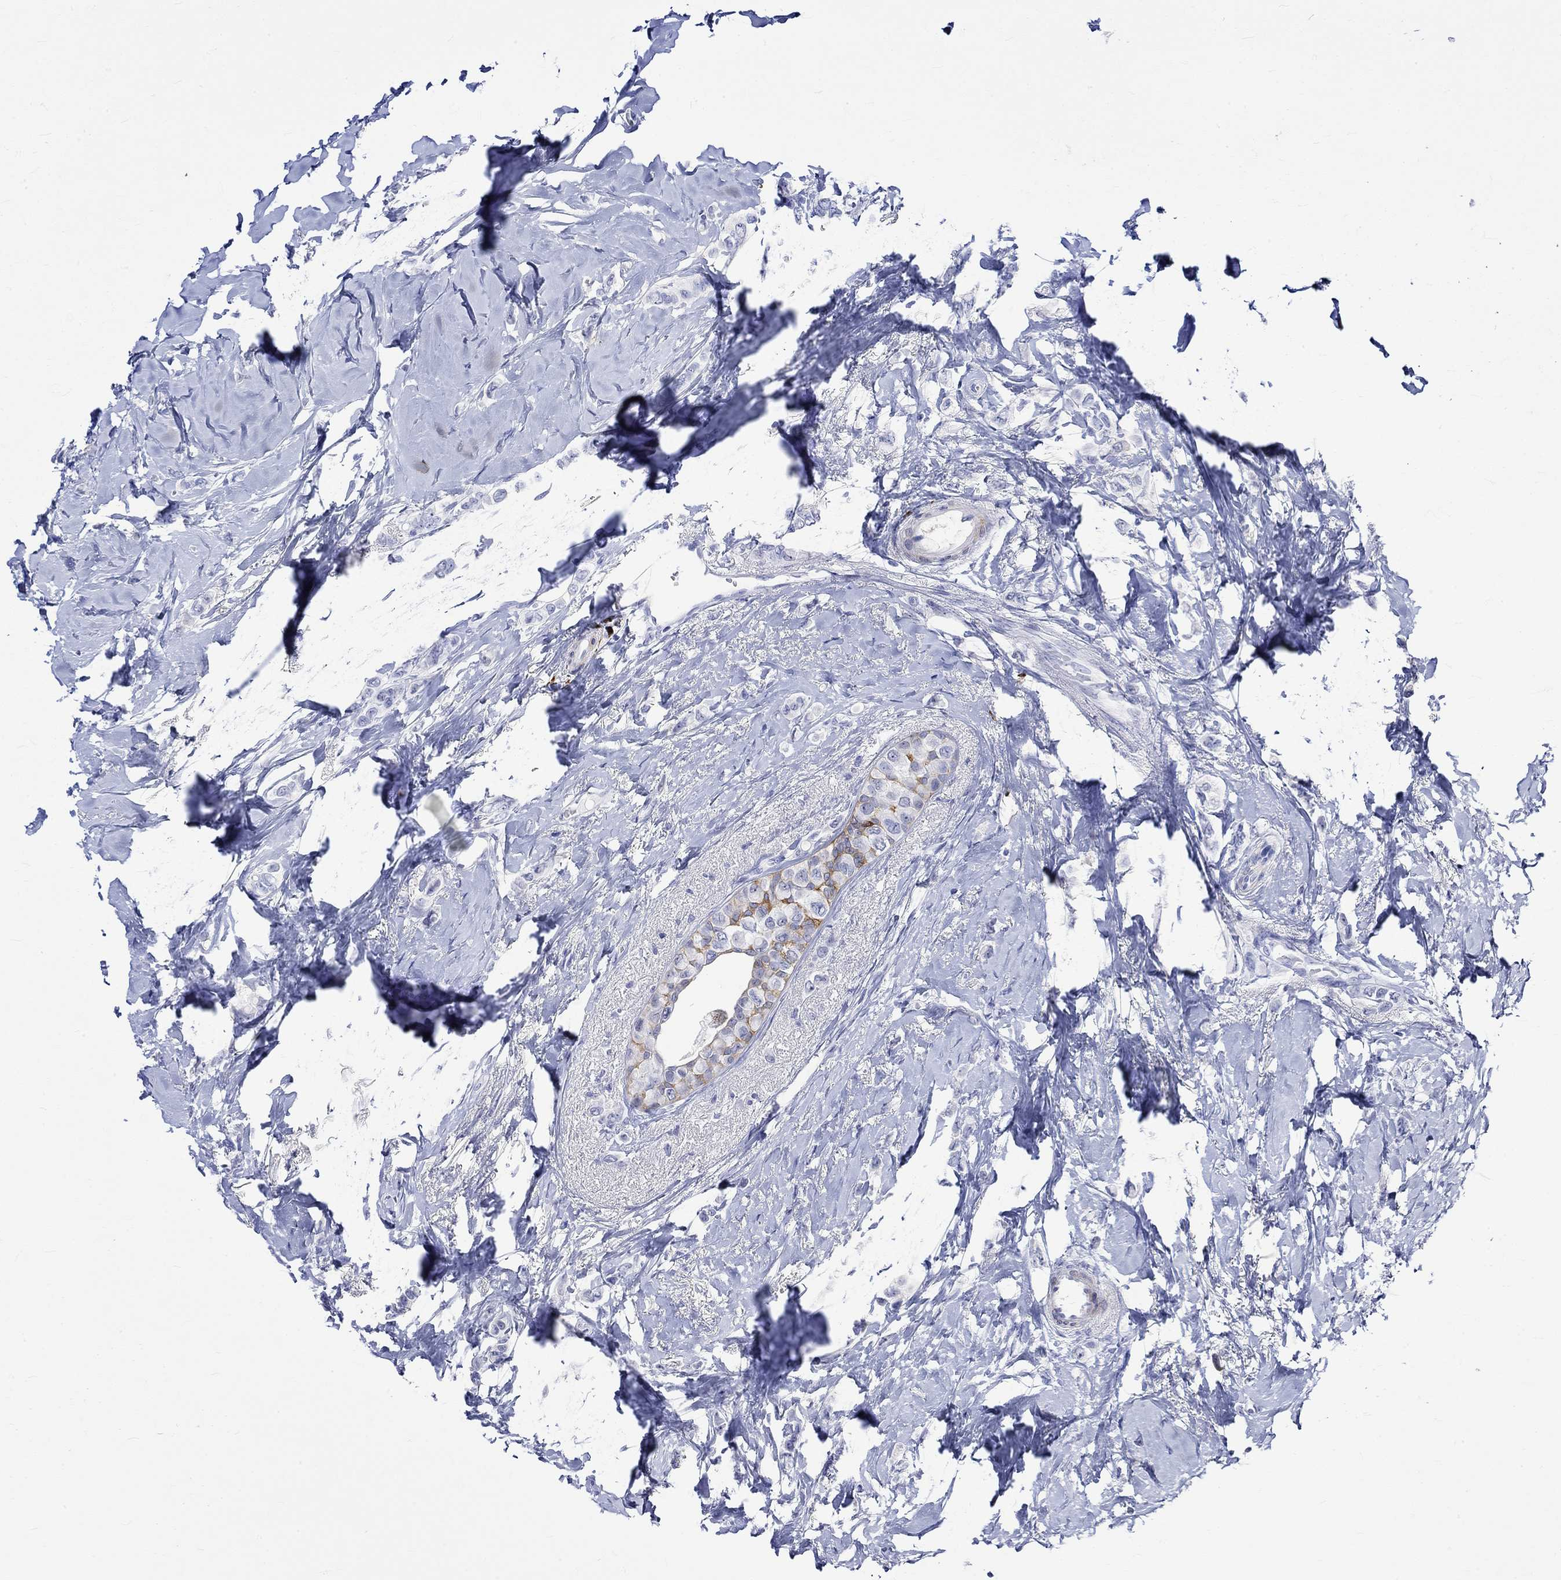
{"staining": {"intensity": "negative", "quantity": "none", "location": "none"}, "tissue": "breast cancer", "cell_type": "Tumor cells", "image_type": "cancer", "snomed": [{"axis": "morphology", "description": "Lobular carcinoma"}, {"axis": "topography", "description": "Breast"}], "caption": "This is an immunohistochemistry (IHC) photomicrograph of human breast cancer. There is no expression in tumor cells.", "gene": "CRYAB", "patient": {"sex": "female", "age": 66}}